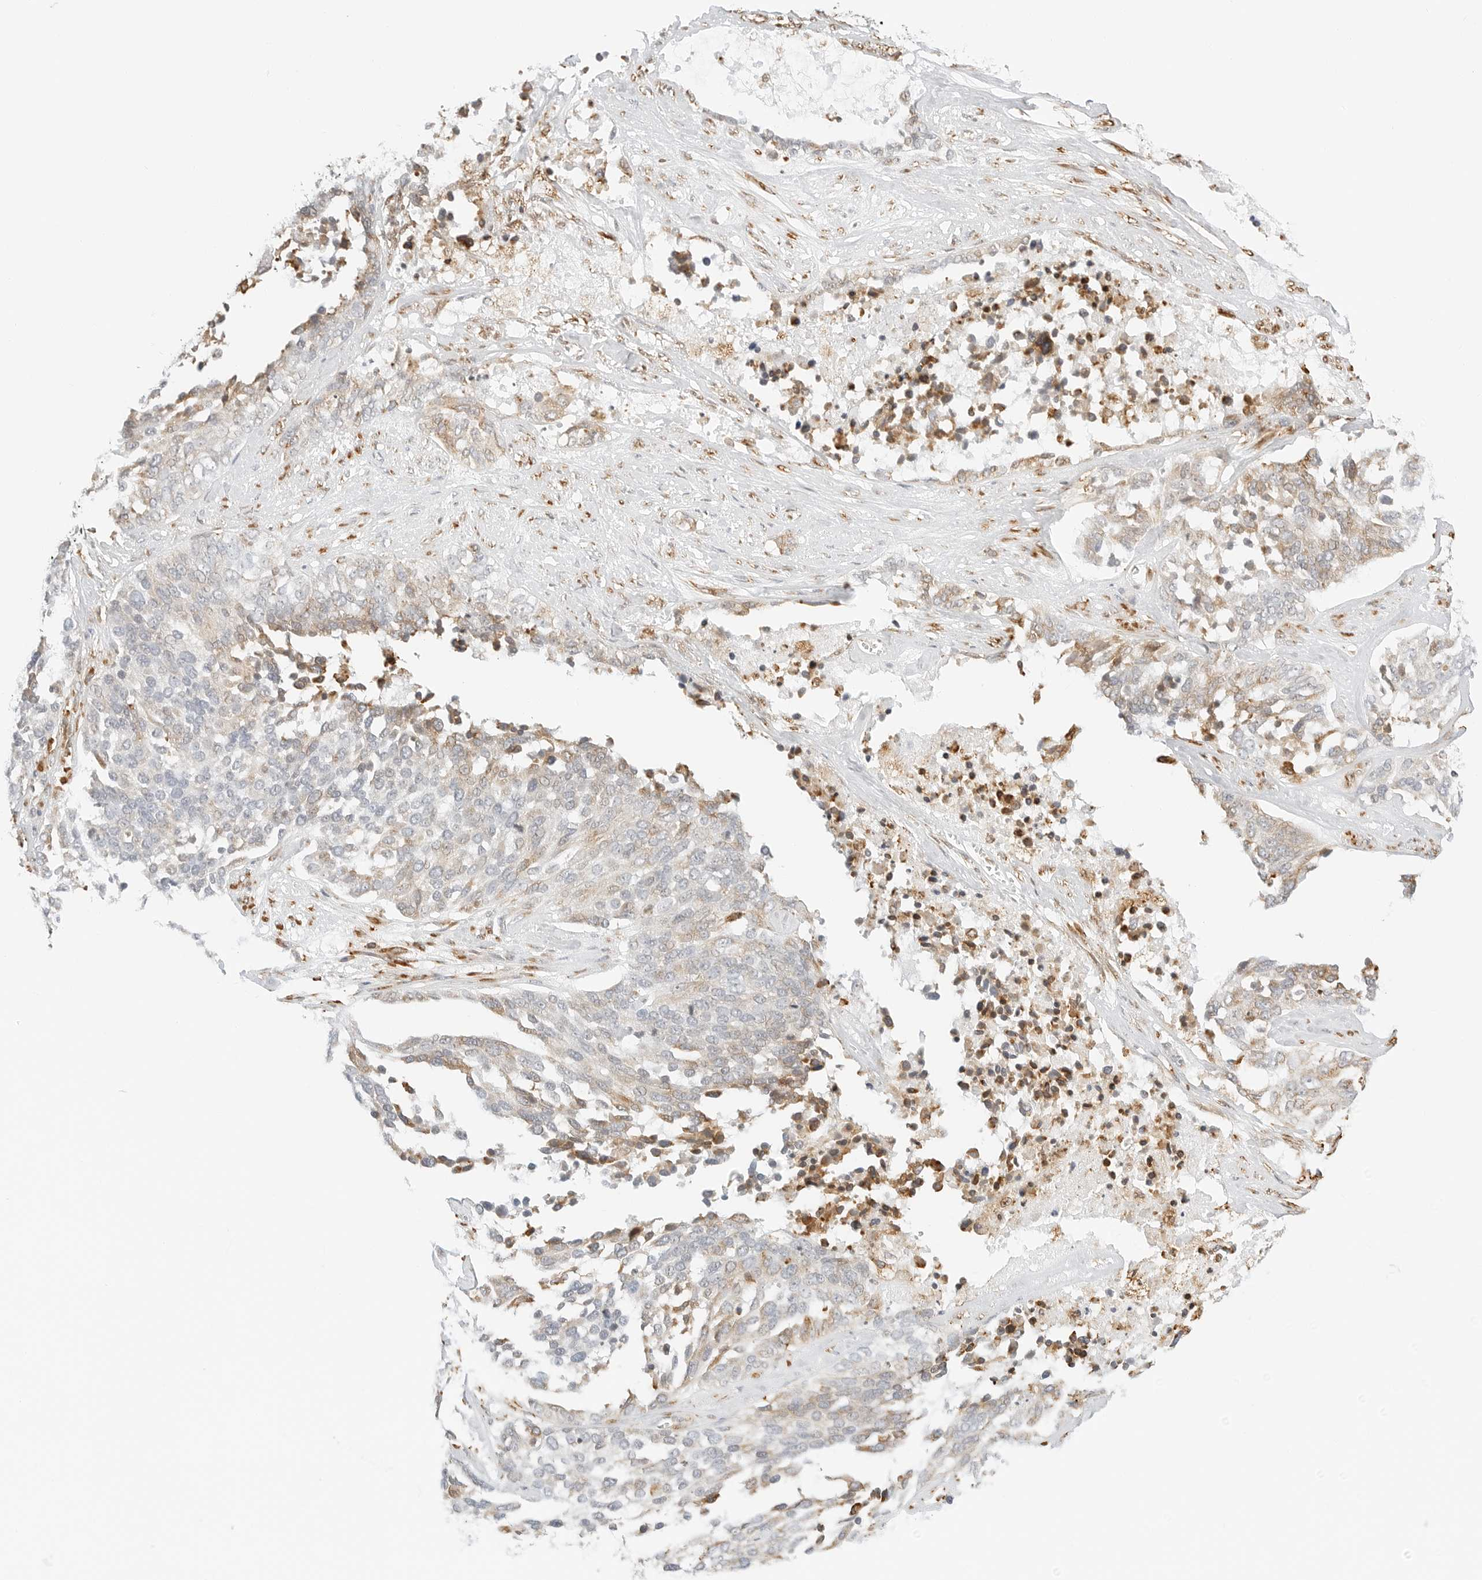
{"staining": {"intensity": "weak", "quantity": "<25%", "location": "cytoplasmic/membranous"}, "tissue": "ovarian cancer", "cell_type": "Tumor cells", "image_type": "cancer", "snomed": [{"axis": "morphology", "description": "Cystadenocarcinoma, serous, NOS"}, {"axis": "topography", "description": "Ovary"}], "caption": "Immunohistochemistry (IHC) micrograph of ovarian cancer stained for a protein (brown), which reveals no staining in tumor cells. The staining was performed using DAB to visualize the protein expression in brown, while the nuclei were stained in blue with hematoxylin (Magnification: 20x).", "gene": "THEM4", "patient": {"sex": "female", "age": 44}}